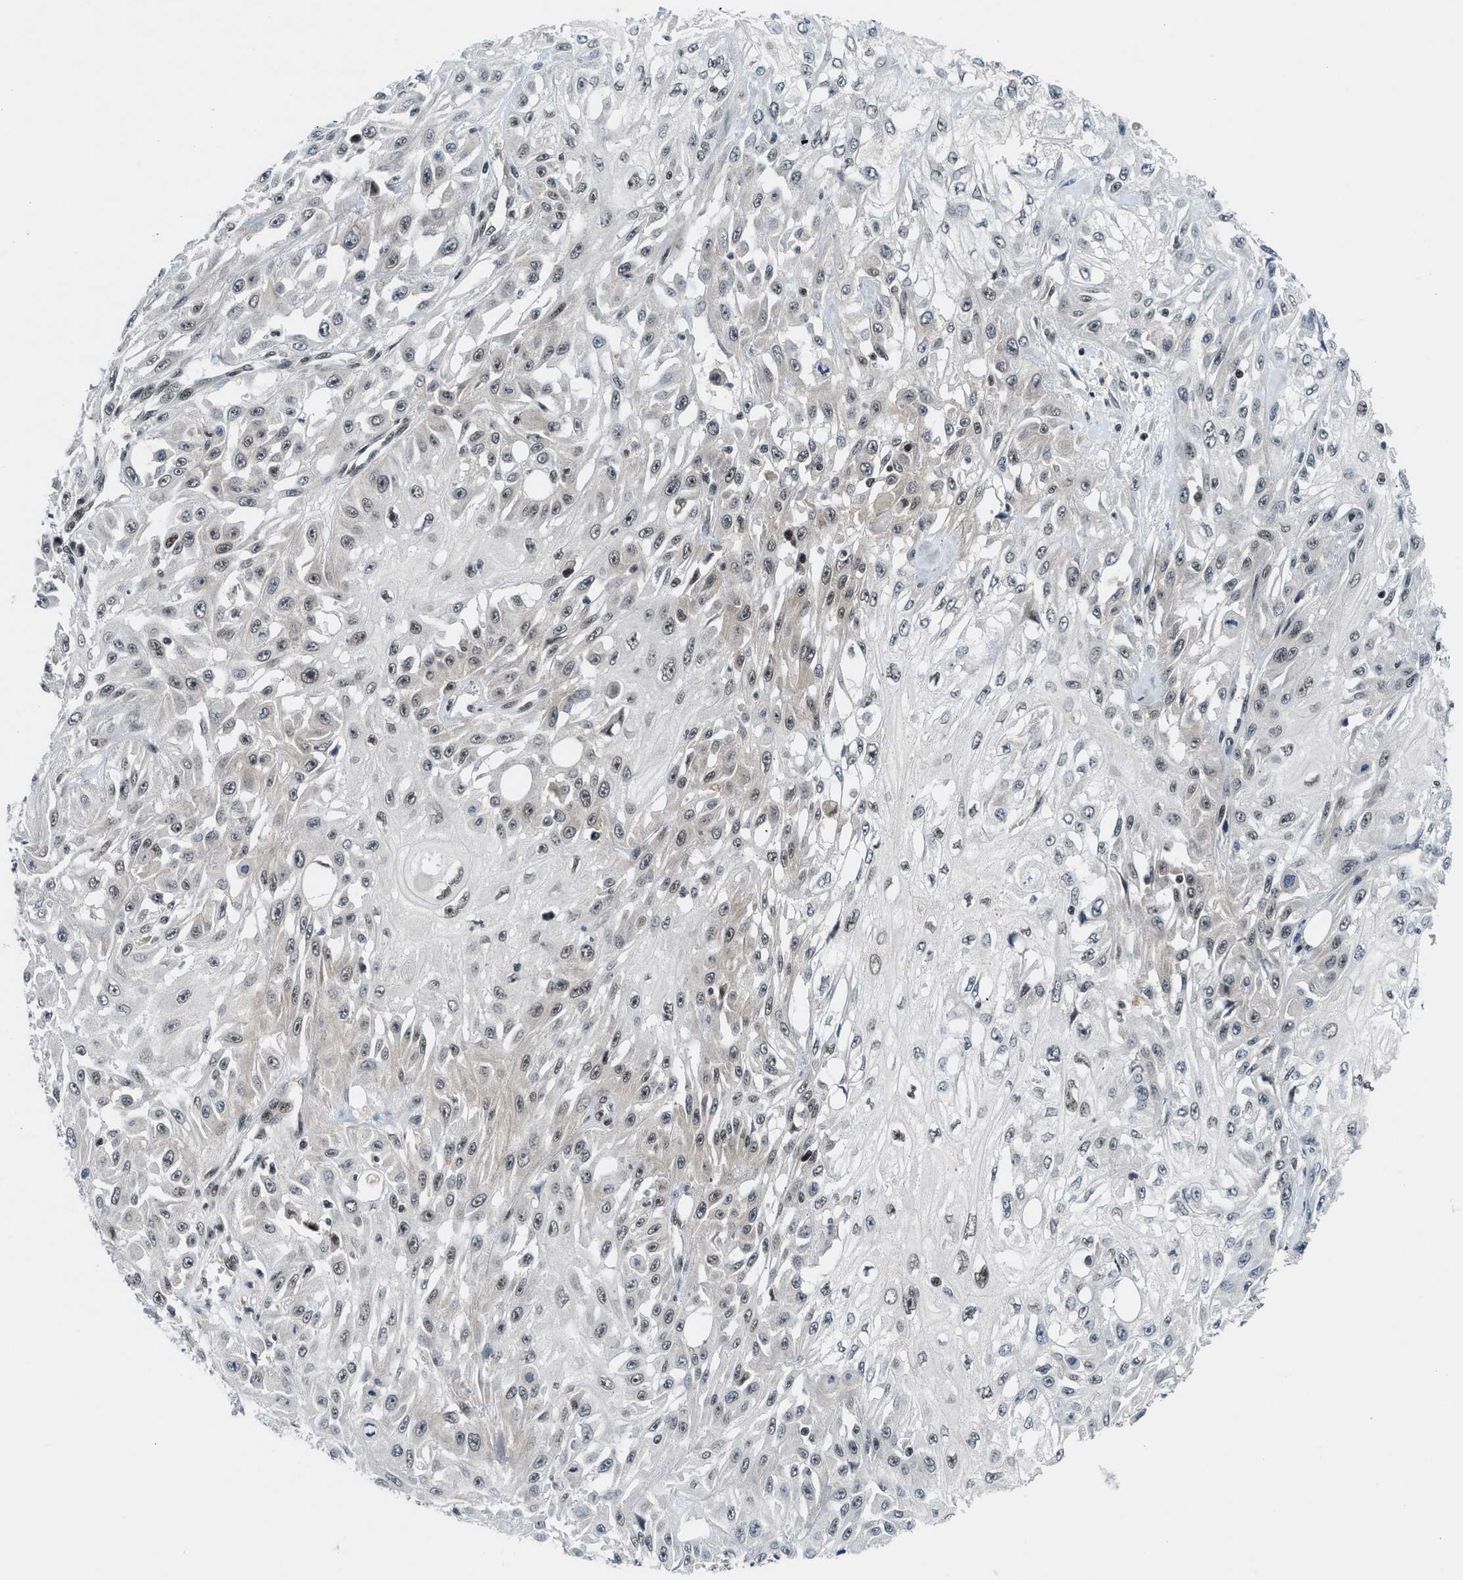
{"staining": {"intensity": "negative", "quantity": "none", "location": "none"}, "tissue": "skin cancer", "cell_type": "Tumor cells", "image_type": "cancer", "snomed": [{"axis": "morphology", "description": "Squamous cell carcinoma, NOS"}, {"axis": "morphology", "description": "Squamous cell carcinoma, metastatic, NOS"}, {"axis": "topography", "description": "Skin"}, {"axis": "topography", "description": "Lymph node"}], "caption": "There is no significant expression in tumor cells of skin cancer.", "gene": "NCOA1", "patient": {"sex": "male", "age": 75}}